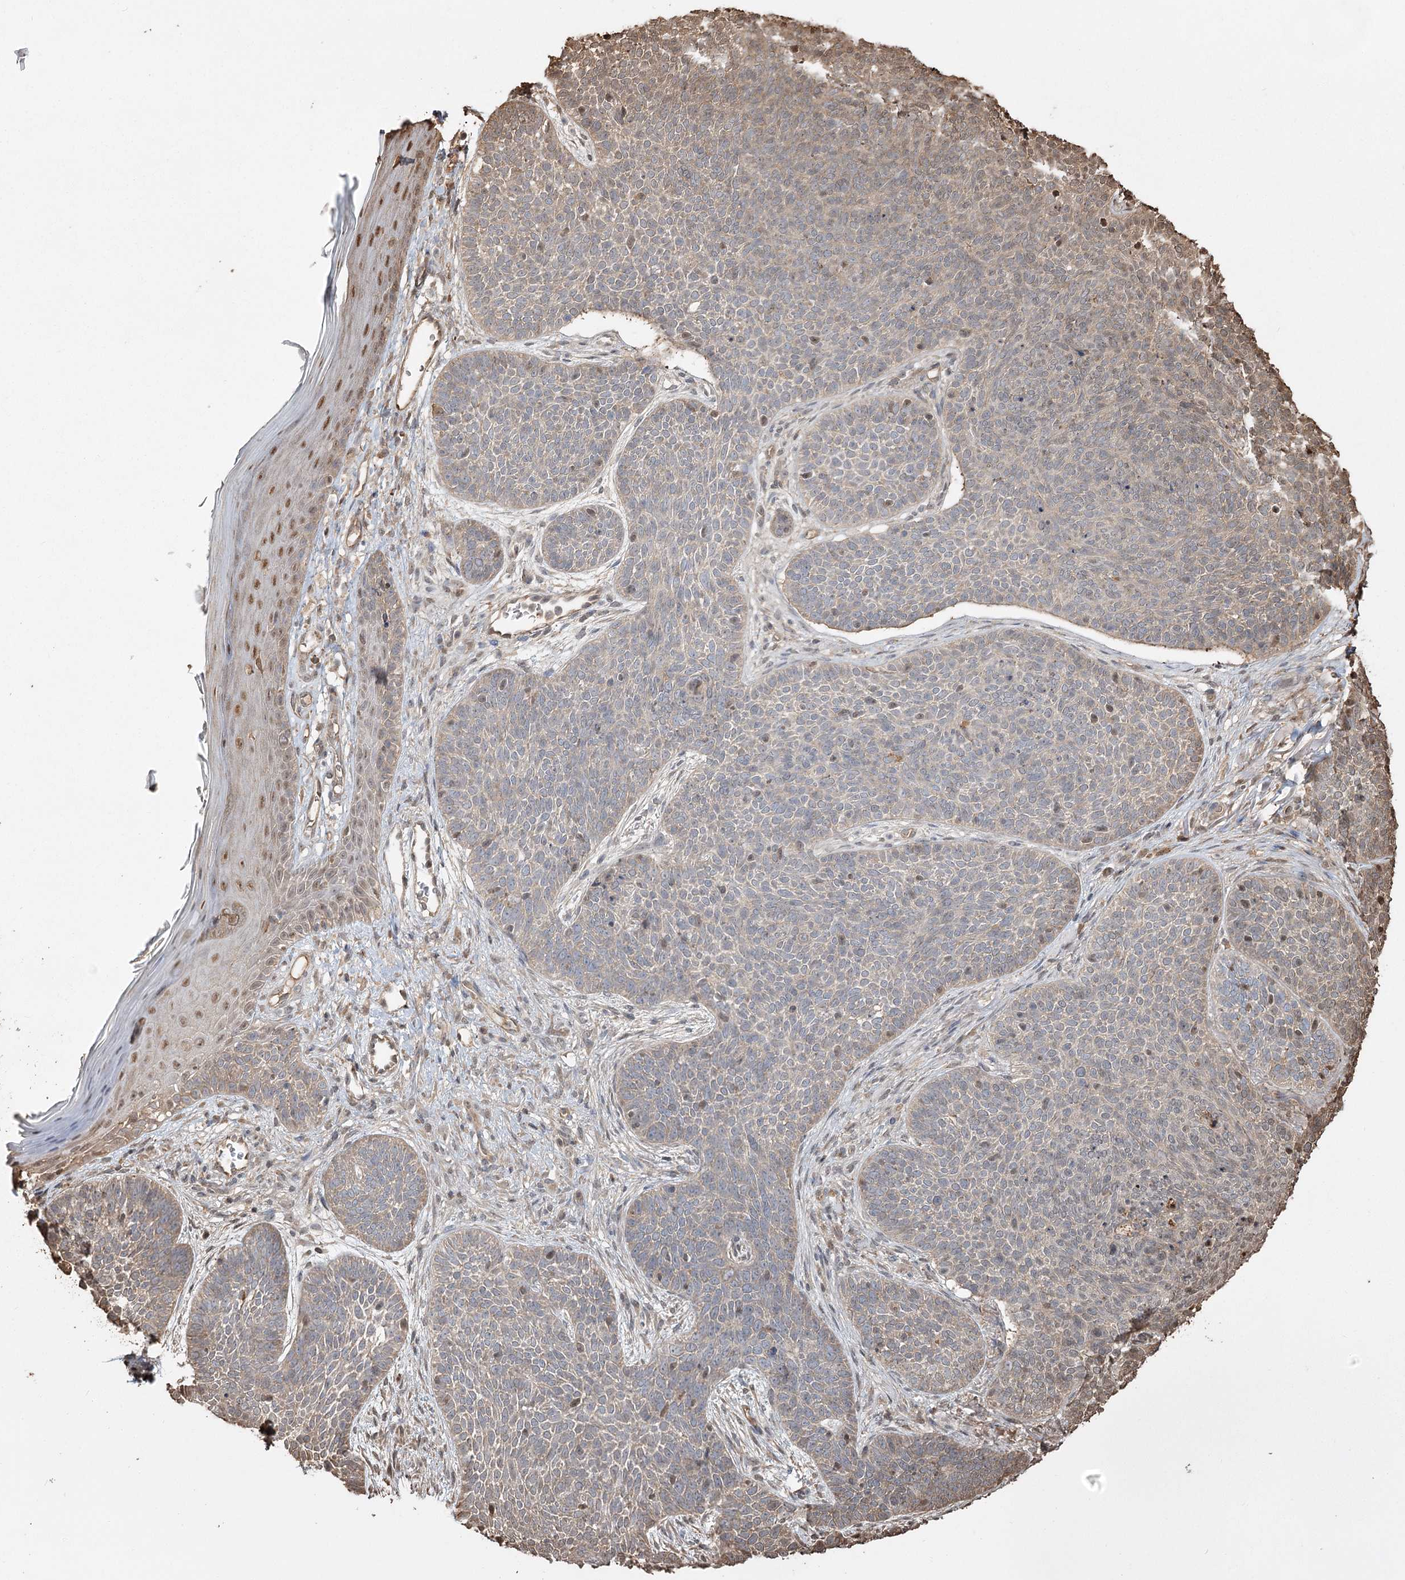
{"staining": {"intensity": "weak", "quantity": "25%-75%", "location": "cytoplasmic/membranous"}, "tissue": "skin cancer", "cell_type": "Tumor cells", "image_type": "cancer", "snomed": [{"axis": "morphology", "description": "Basal cell carcinoma"}, {"axis": "topography", "description": "Skin"}], "caption": "Immunohistochemistry (DAB (3,3'-diaminobenzidine)) staining of human basal cell carcinoma (skin) demonstrates weak cytoplasmic/membranous protein staining in approximately 25%-75% of tumor cells. The staining is performed using DAB brown chromogen to label protein expression. The nuclei are counter-stained blue using hematoxylin.", "gene": "PLCH1", "patient": {"sex": "male", "age": 85}}